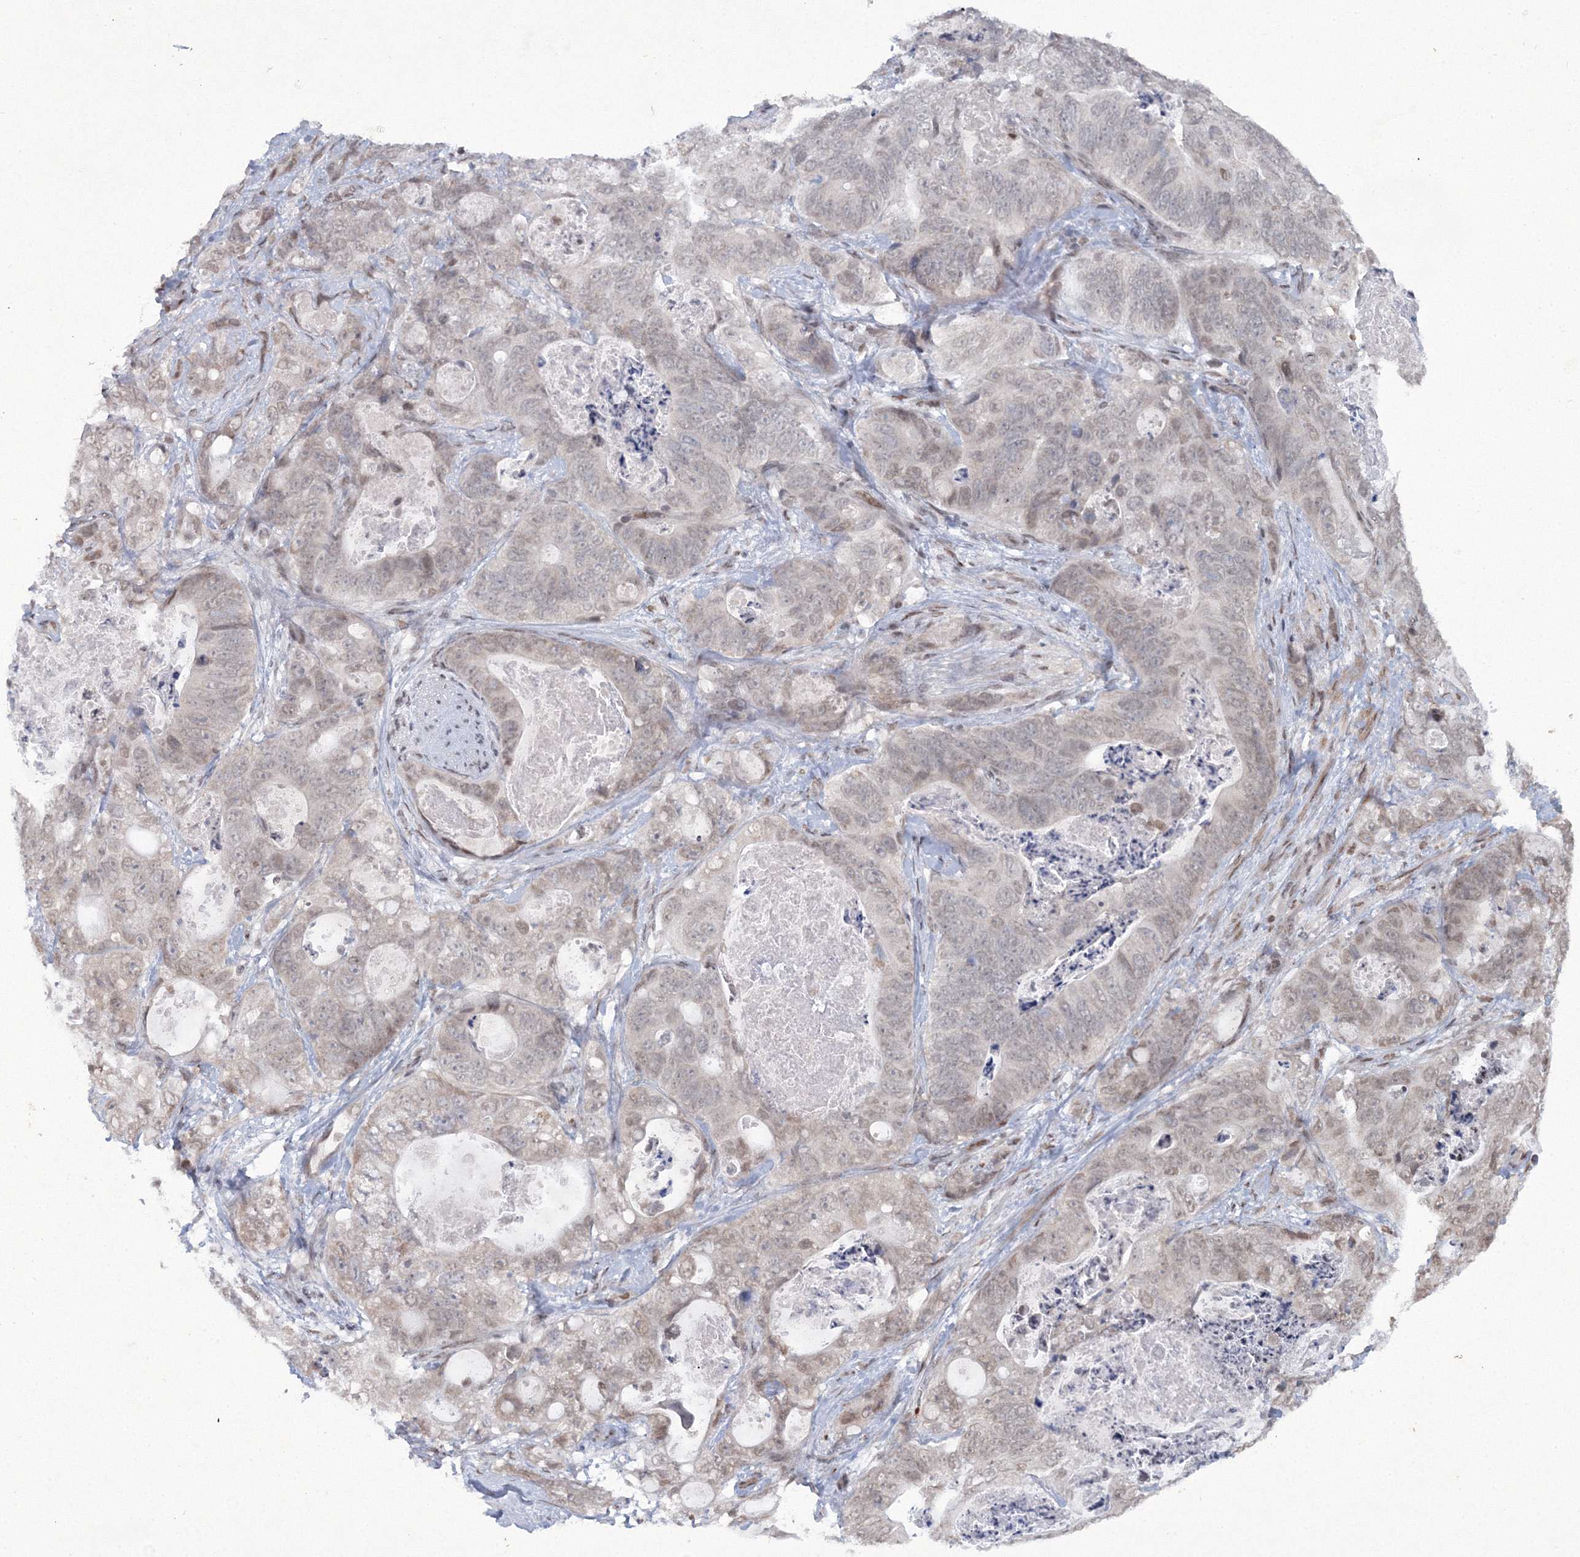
{"staining": {"intensity": "weak", "quantity": "25%-75%", "location": "nuclear"}, "tissue": "stomach cancer", "cell_type": "Tumor cells", "image_type": "cancer", "snomed": [{"axis": "morphology", "description": "Normal tissue, NOS"}, {"axis": "morphology", "description": "Adenocarcinoma, NOS"}, {"axis": "topography", "description": "Stomach"}], "caption": "This photomicrograph demonstrates immunohistochemistry staining of human stomach adenocarcinoma, with low weak nuclear expression in about 25%-75% of tumor cells.", "gene": "C3orf33", "patient": {"sex": "female", "age": 89}}